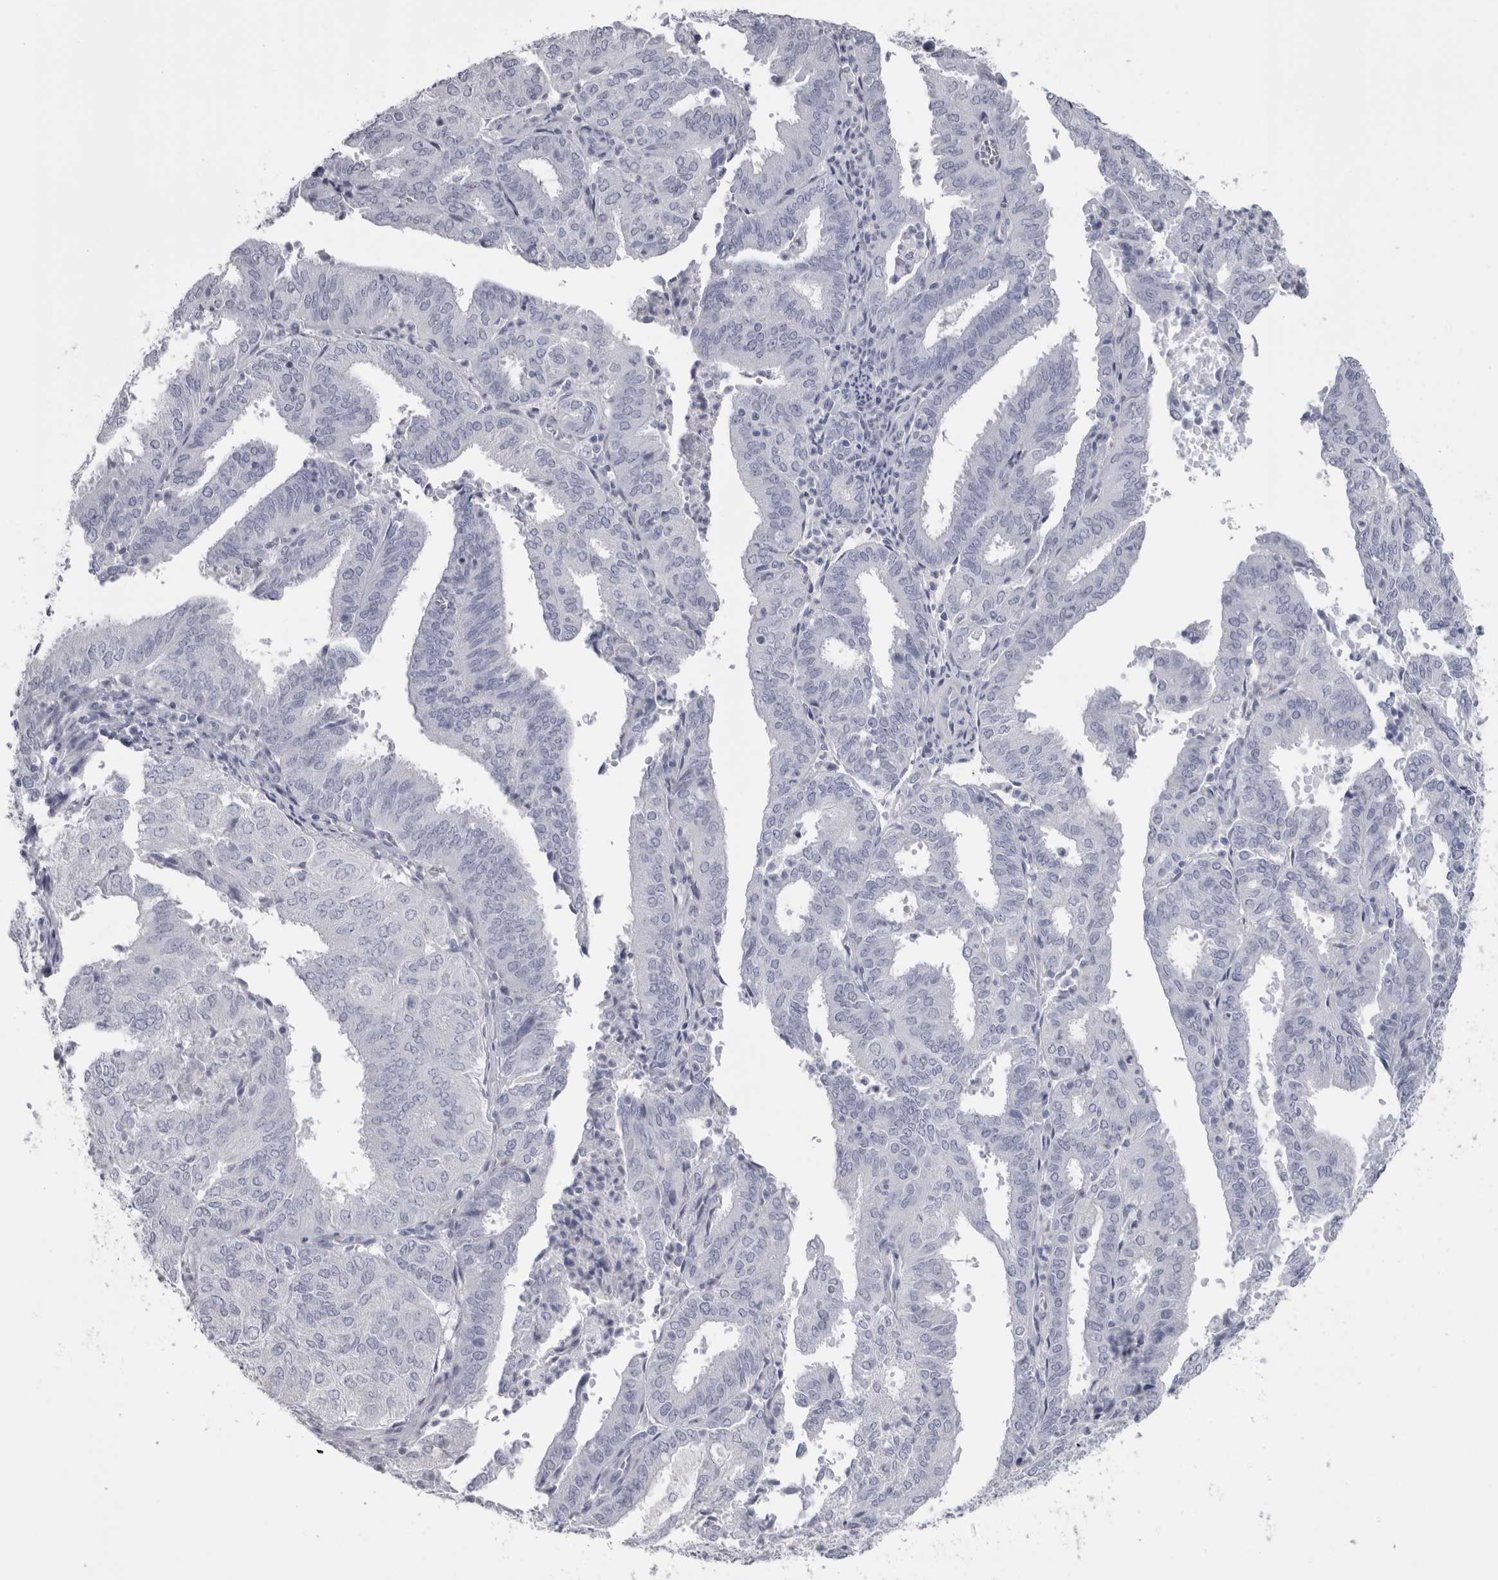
{"staining": {"intensity": "negative", "quantity": "none", "location": "none"}, "tissue": "endometrial cancer", "cell_type": "Tumor cells", "image_type": "cancer", "snomed": [{"axis": "morphology", "description": "Adenocarcinoma, NOS"}, {"axis": "topography", "description": "Uterus"}], "caption": "Endometrial cancer (adenocarcinoma) was stained to show a protein in brown. There is no significant positivity in tumor cells.", "gene": "PTH", "patient": {"sex": "female", "age": 60}}